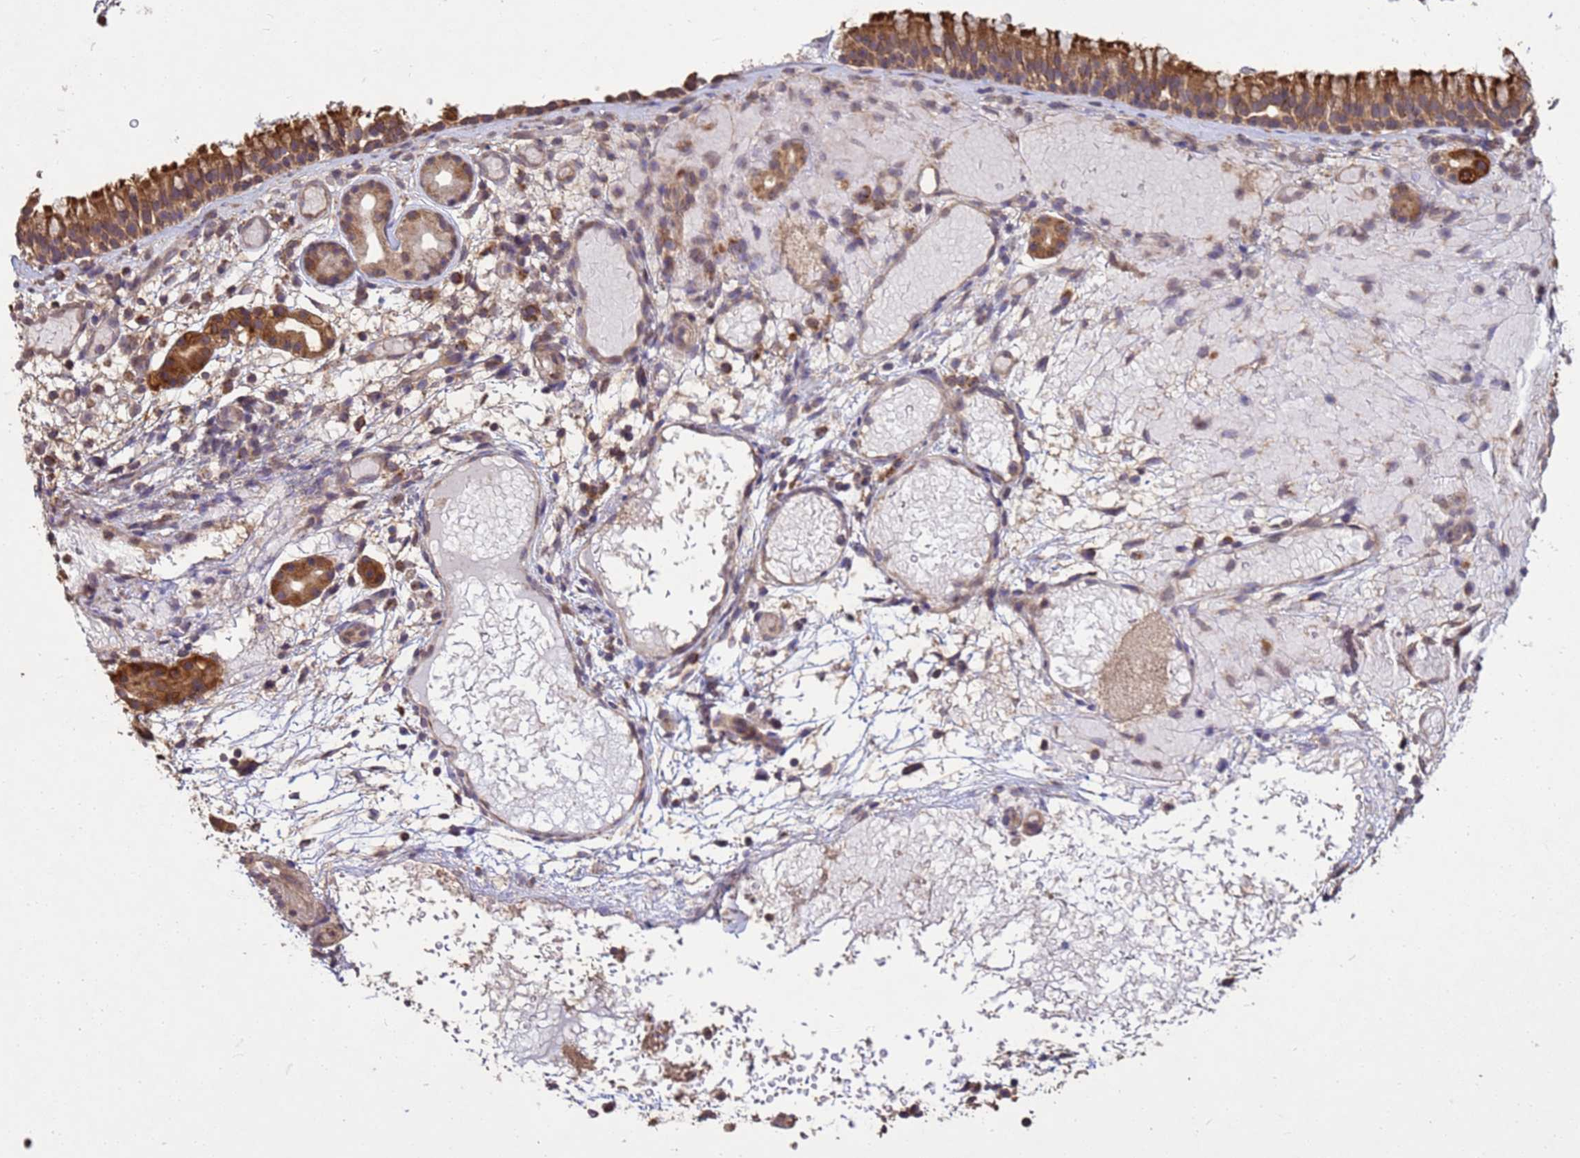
{"staining": {"intensity": "moderate", "quantity": ">75%", "location": "cytoplasmic/membranous"}, "tissue": "nasopharynx", "cell_type": "Respiratory epithelial cells", "image_type": "normal", "snomed": [{"axis": "morphology", "description": "Normal tissue, NOS"}, {"axis": "topography", "description": "Nasopharynx"}], "caption": "Protein staining of benign nasopharynx exhibits moderate cytoplasmic/membranous staining in about >75% of respiratory epithelial cells.", "gene": "P2RX7", "patient": {"sex": "female", "age": 81}}